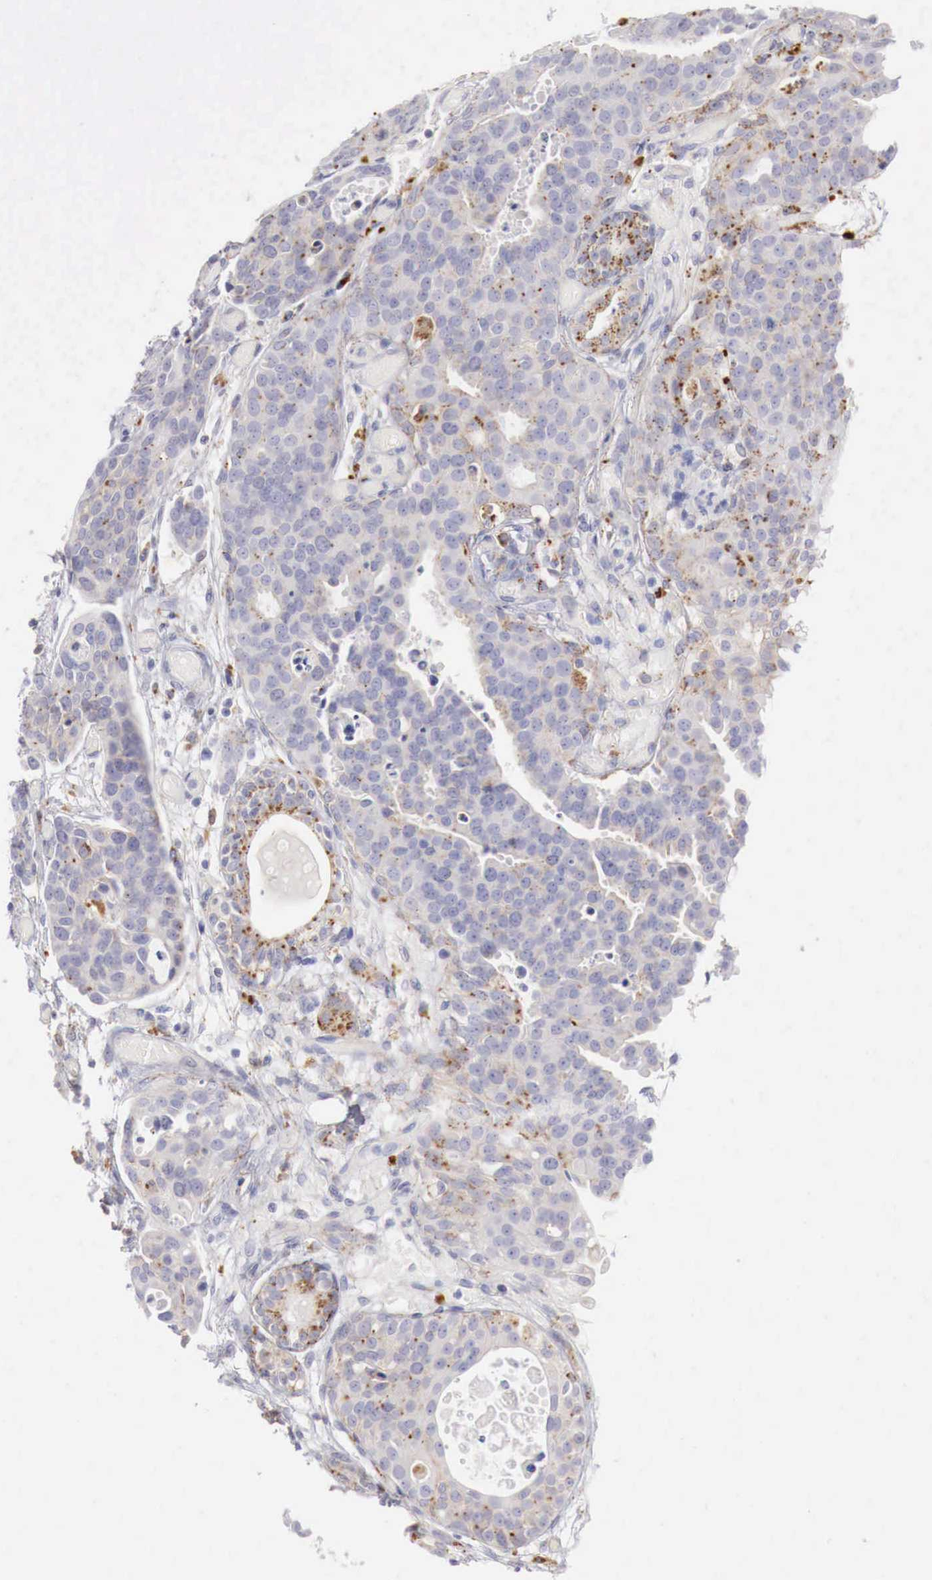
{"staining": {"intensity": "weak", "quantity": "<25%", "location": "cytoplasmic/membranous"}, "tissue": "urothelial cancer", "cell_type": "Tumor cells", "image_type": "cancer", "snomed": [{"axis": "morphology", "description": "Urothelial carcinoma, High grade"}, {"axis": "topography", "description": "Urinary bladder"}], "caption": "This is a photomicrograph of immunohistochemistry (IHC) staining of high-grade urothelial carcinoma, which shows no staining in tumor cells. (DAB IHC with hematoxylin counter stain).", "gene": "GLA", "patient": {"sex": "male", "age": 78}}